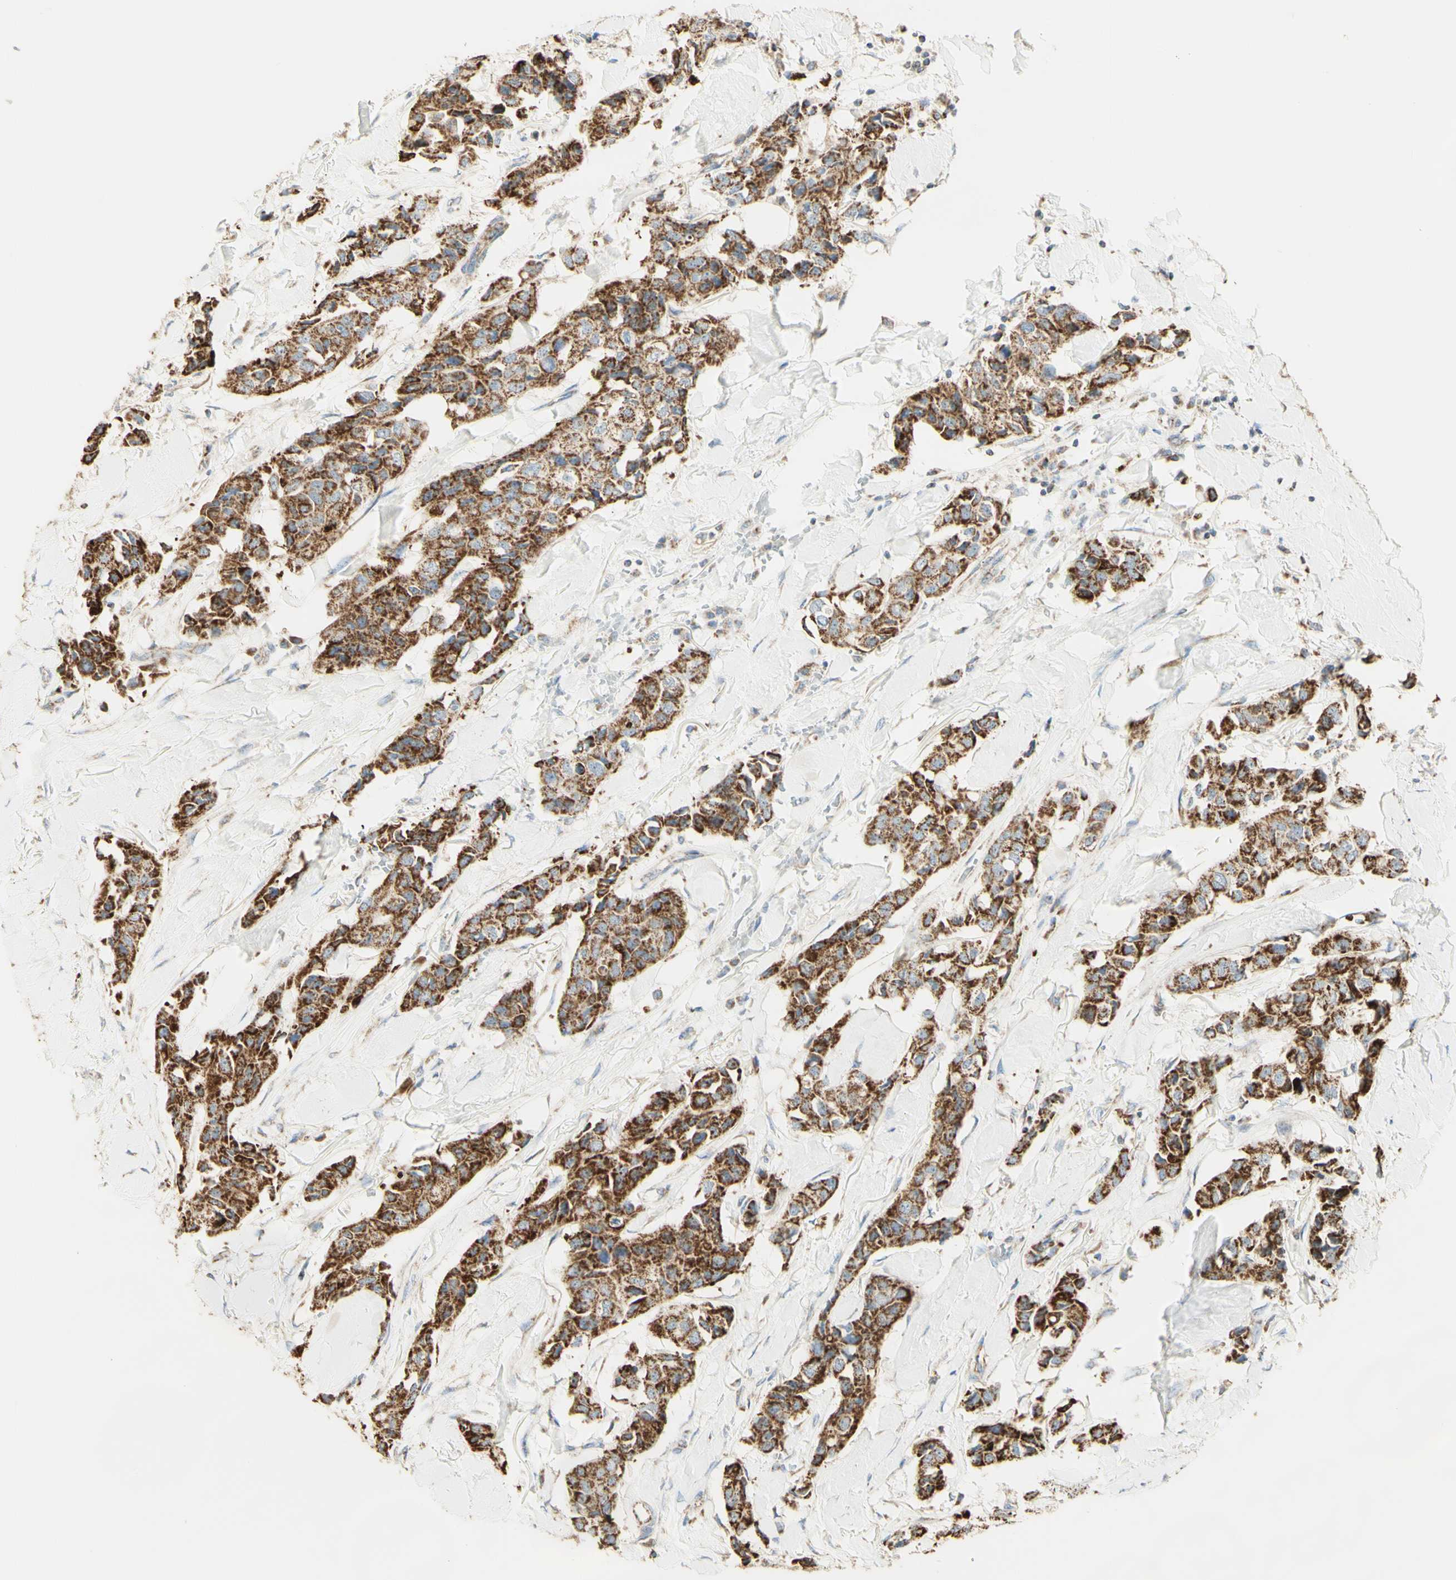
{"staining": {"intensity": "moderate", "quantity": ">75%", "location": "cytoplasmic/membranous"}, "tissue": "breast cancer", "cell_type": "Tumor cells", "image_type": "cancer", "snomed": [{"axis": "morphology", "description": "Duct carcinoma"}, {"axis": "topography", "description": "Breast"}], "caption": "Invasive ductal carcinoma (breast) was stained to show a protein in brown. There is medium levels of moderate cytoplasmic/membranous positivity in approximately >75% of tumor cells. (Stains: DAB in brown, nuclei in blue, Microscopy: brightfield microscopy at high magnification).", "gene": "LETM1", "patient": {"sex": "female", "age": 80}}